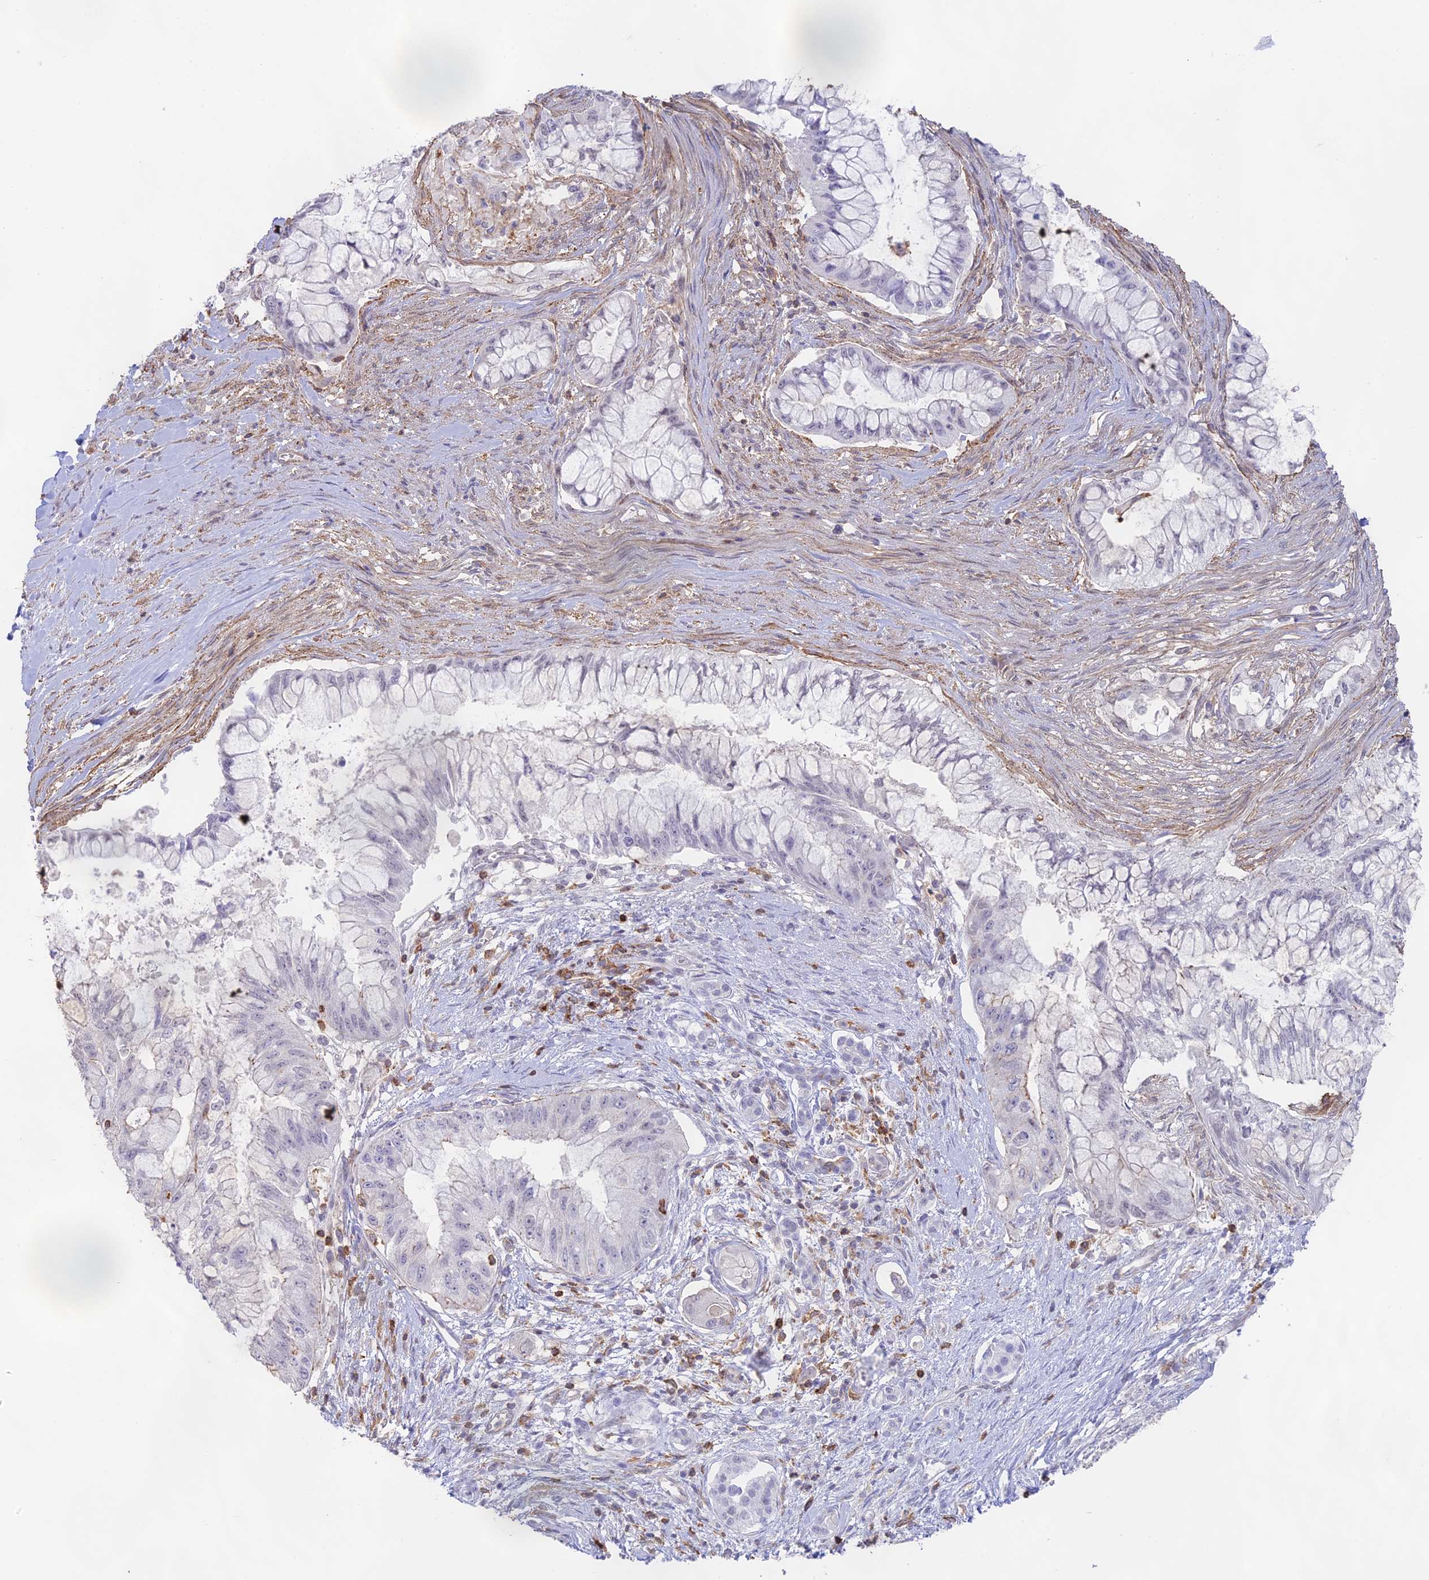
{"staining": {"intensity": "negative", "quantity": "none", "location": "none"}, "tissue": "pancreatic cancer", "cell_type": "Tumor cells", "image_type": "cancer", "snomed": [{"axis": "morphology", "description": "Adenocarcinoma, NOS"}, {"axis": "topography", "description": "Pancreas"}], "caption": "This is an immunohistochemistry micrograph of pancreatic cancer. There is no expression in tumor cells.", "gene": "DENND1C", "patient": {"sex": "male", "age": 48}}